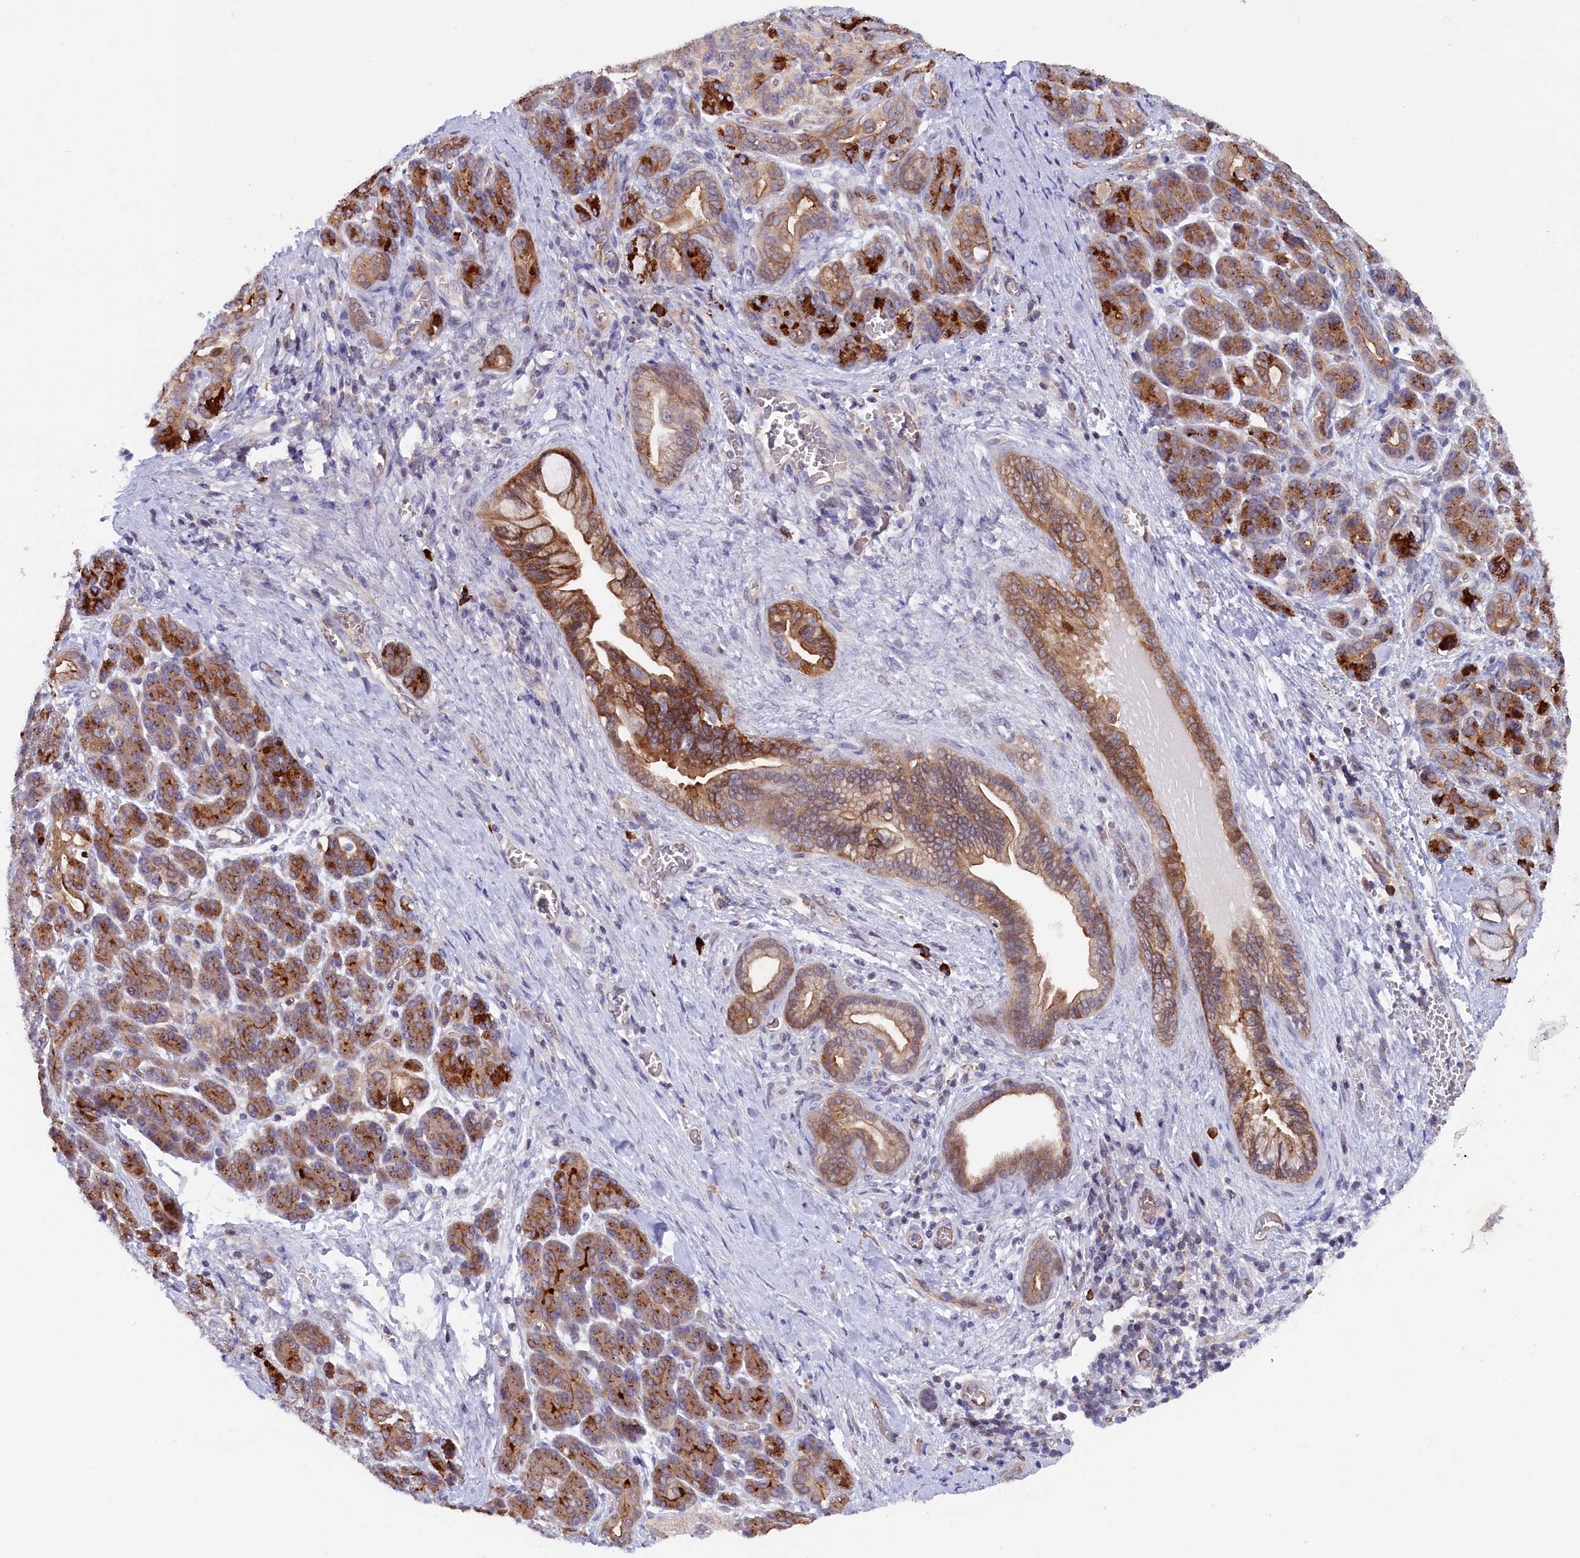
{"staining": {"intensity": "moderate", "quantity": ">75%", "location": "cytoplasmic/membranous"}, "tissue": "pancreatic cancer", "cell_type": "Tumor cells", "image_type": "cancer", "snomed": [{"axis": "morphology", "description": "Adenocarcinoma, NOS"}, {"axis": "topography", "description": "Pancreas"}], "caption": "Immunohistochemical staining of human pancreatic cancer exhibits medium levels of moderate cytoplasmic/membranous staining in approximately >75% of tumor cells.", "gene": "JPT2", "patient": {"sex": "male", "age": 59}}